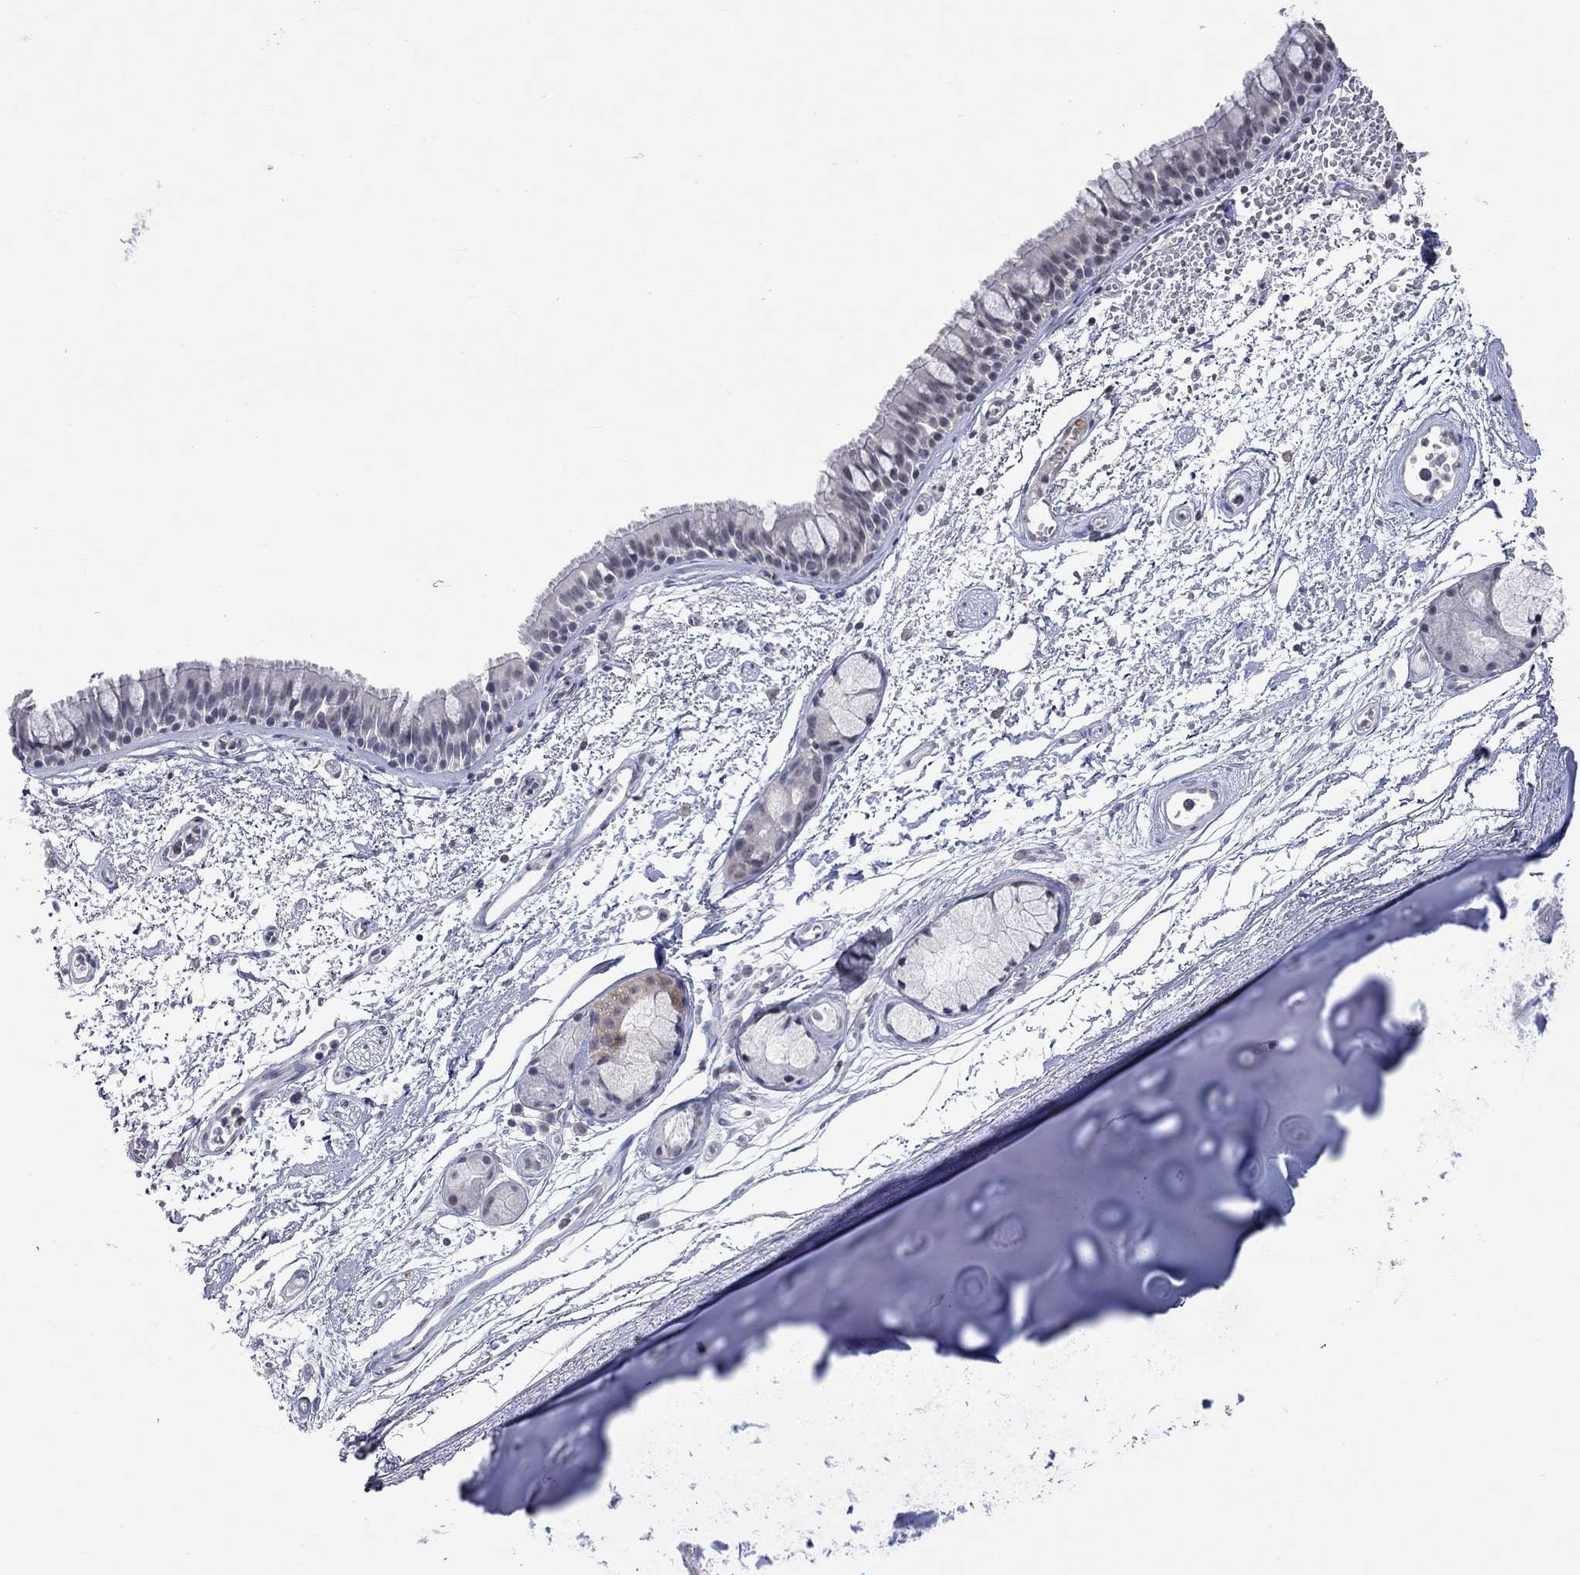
{"staining": {"intensity": "negative", "quantity": "none", "location": "none"}, "tissue": "bronchus", "cell_type": "Respiratory epithelial cells", "image_type": "normal", "snomed": [{"axis": "morphology", "description": "Normal tissue, NOS"}, {"axis": "topography", "description": "Cartilage tissue"}, {"axis": "topography", "description": "Bronchus"}], "caption": "This histopathology image is of normal bronchus stained with immunohistochemistry to label a protein in brown with the nuclei are counter-stained blue. There is no expression in respiratory epithelial cells. (Brightfield microscopy of DAB (3,3'-diaminobenzidine) immunohistochemistry at high magnification).", "gene": "TMEM143", "patient": {"sex": "male", "age": 66}}